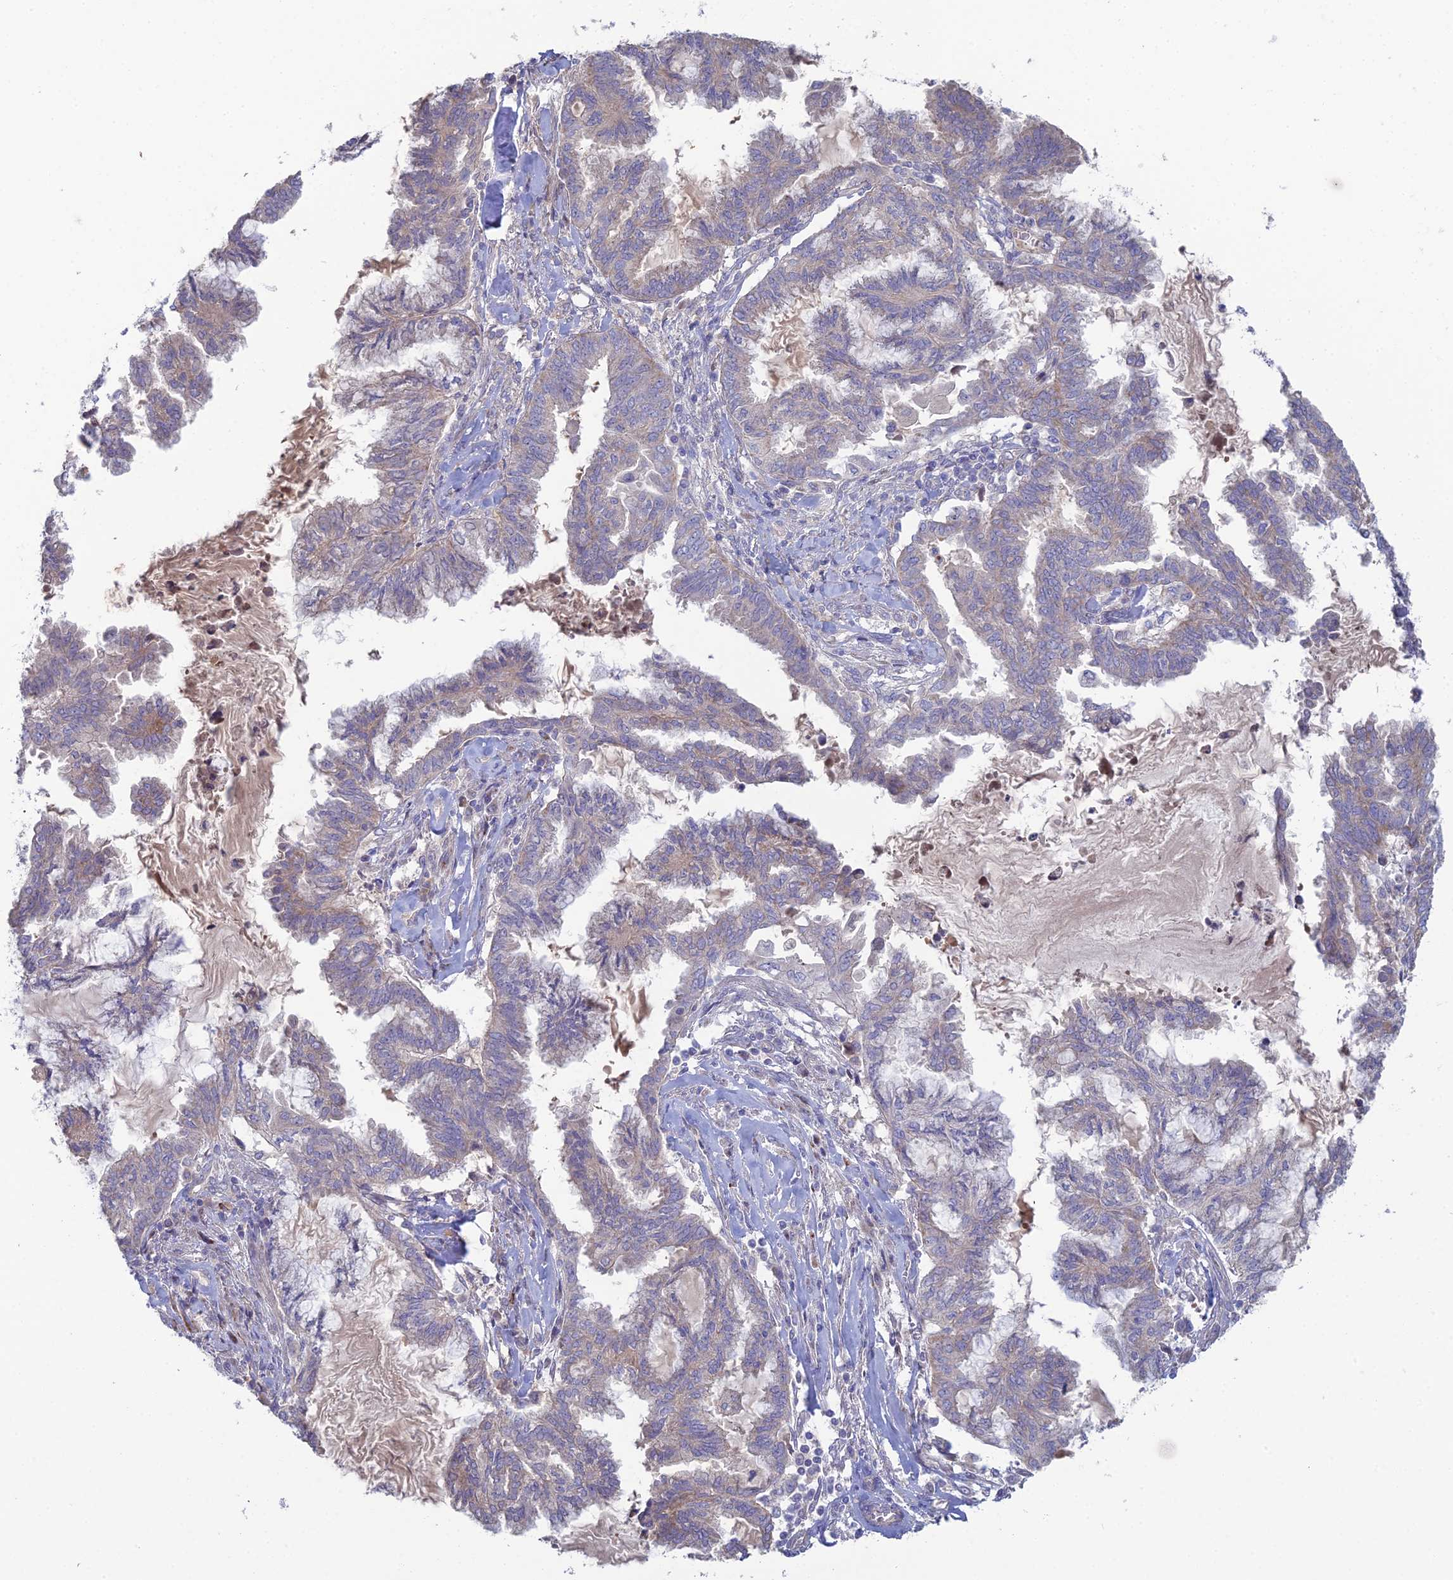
{"staining": {"intensity": "weak", "quantity": "<25%", "location": "cytoplasmic/membranous"}, "tissue": "endometrial cancer", "cell_type": "Tumor cells", "image_type": "cancer", "snomed": [{"axis": "morphology", "description": "Adenocarcinoma, NOS"}, {"axis": "topography", "description": "Endometrium"}], "caption": "DAB (3,3'-diaminobenzidine) immunohistochemical staining of human adenocarcinoma (endometrial) displays no significant expression in tumor cells.", "gene": "ARL16", "patient": {"sex": "female", "age": 86}}